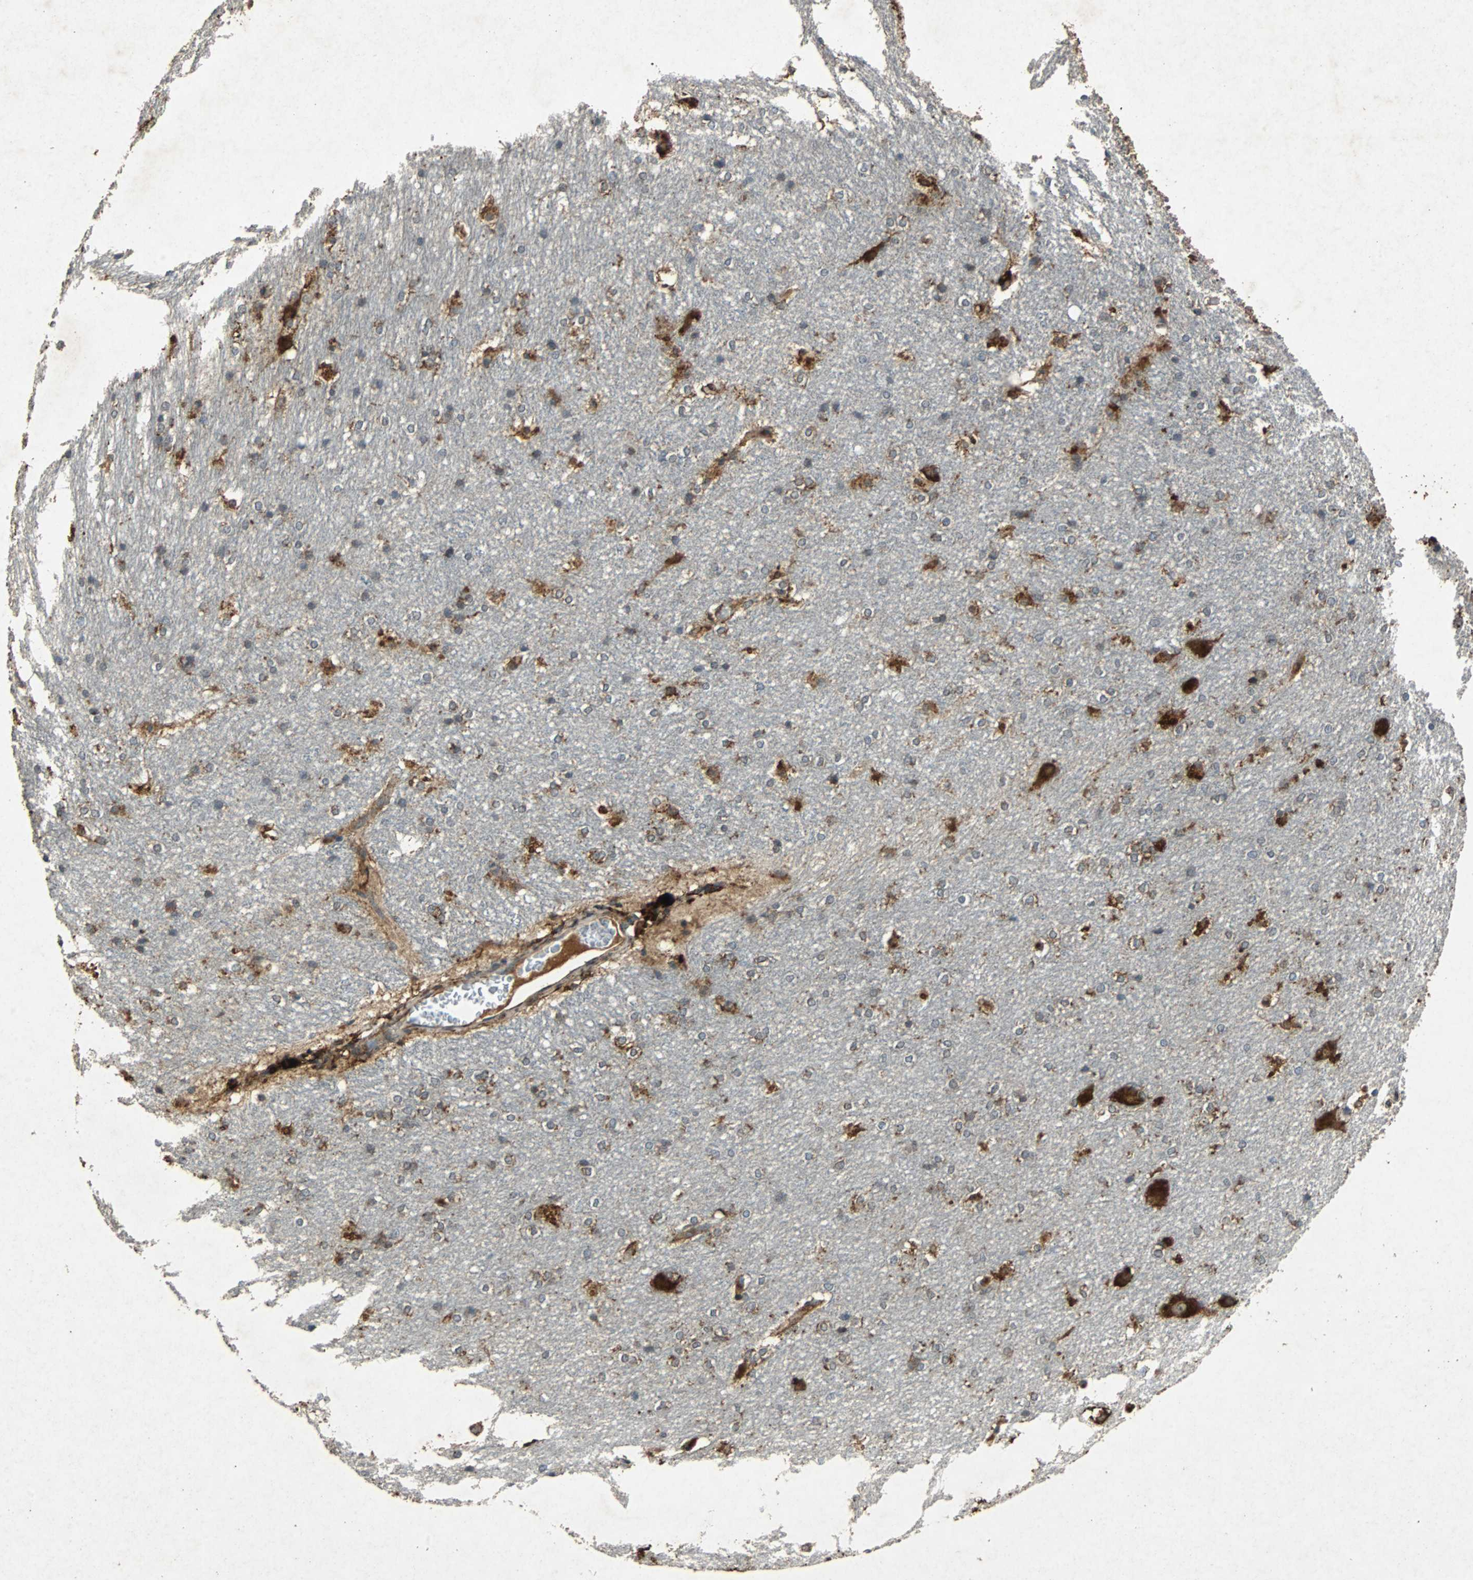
{"staining": {"intensity": "strong", "quantity": "25%-75%", "location": "cytoplasmic/membranous"}, "tissue": "hippocampus", "cell_type": "Glial cells", "image_type": "normal", "snomed": [{"axis": "morphology", "description": "Normal tissue, NOS"}, {"axis": "topography", "description": "Hippocampus"}], "caption": "A high amount of strong cytoplasmic/membranous expression is identified in approximately 25%-75% of glial cells in unremarkable hippocampus.", "gene": "NAA10", "patient": {"sex": "female", "age": 19}}